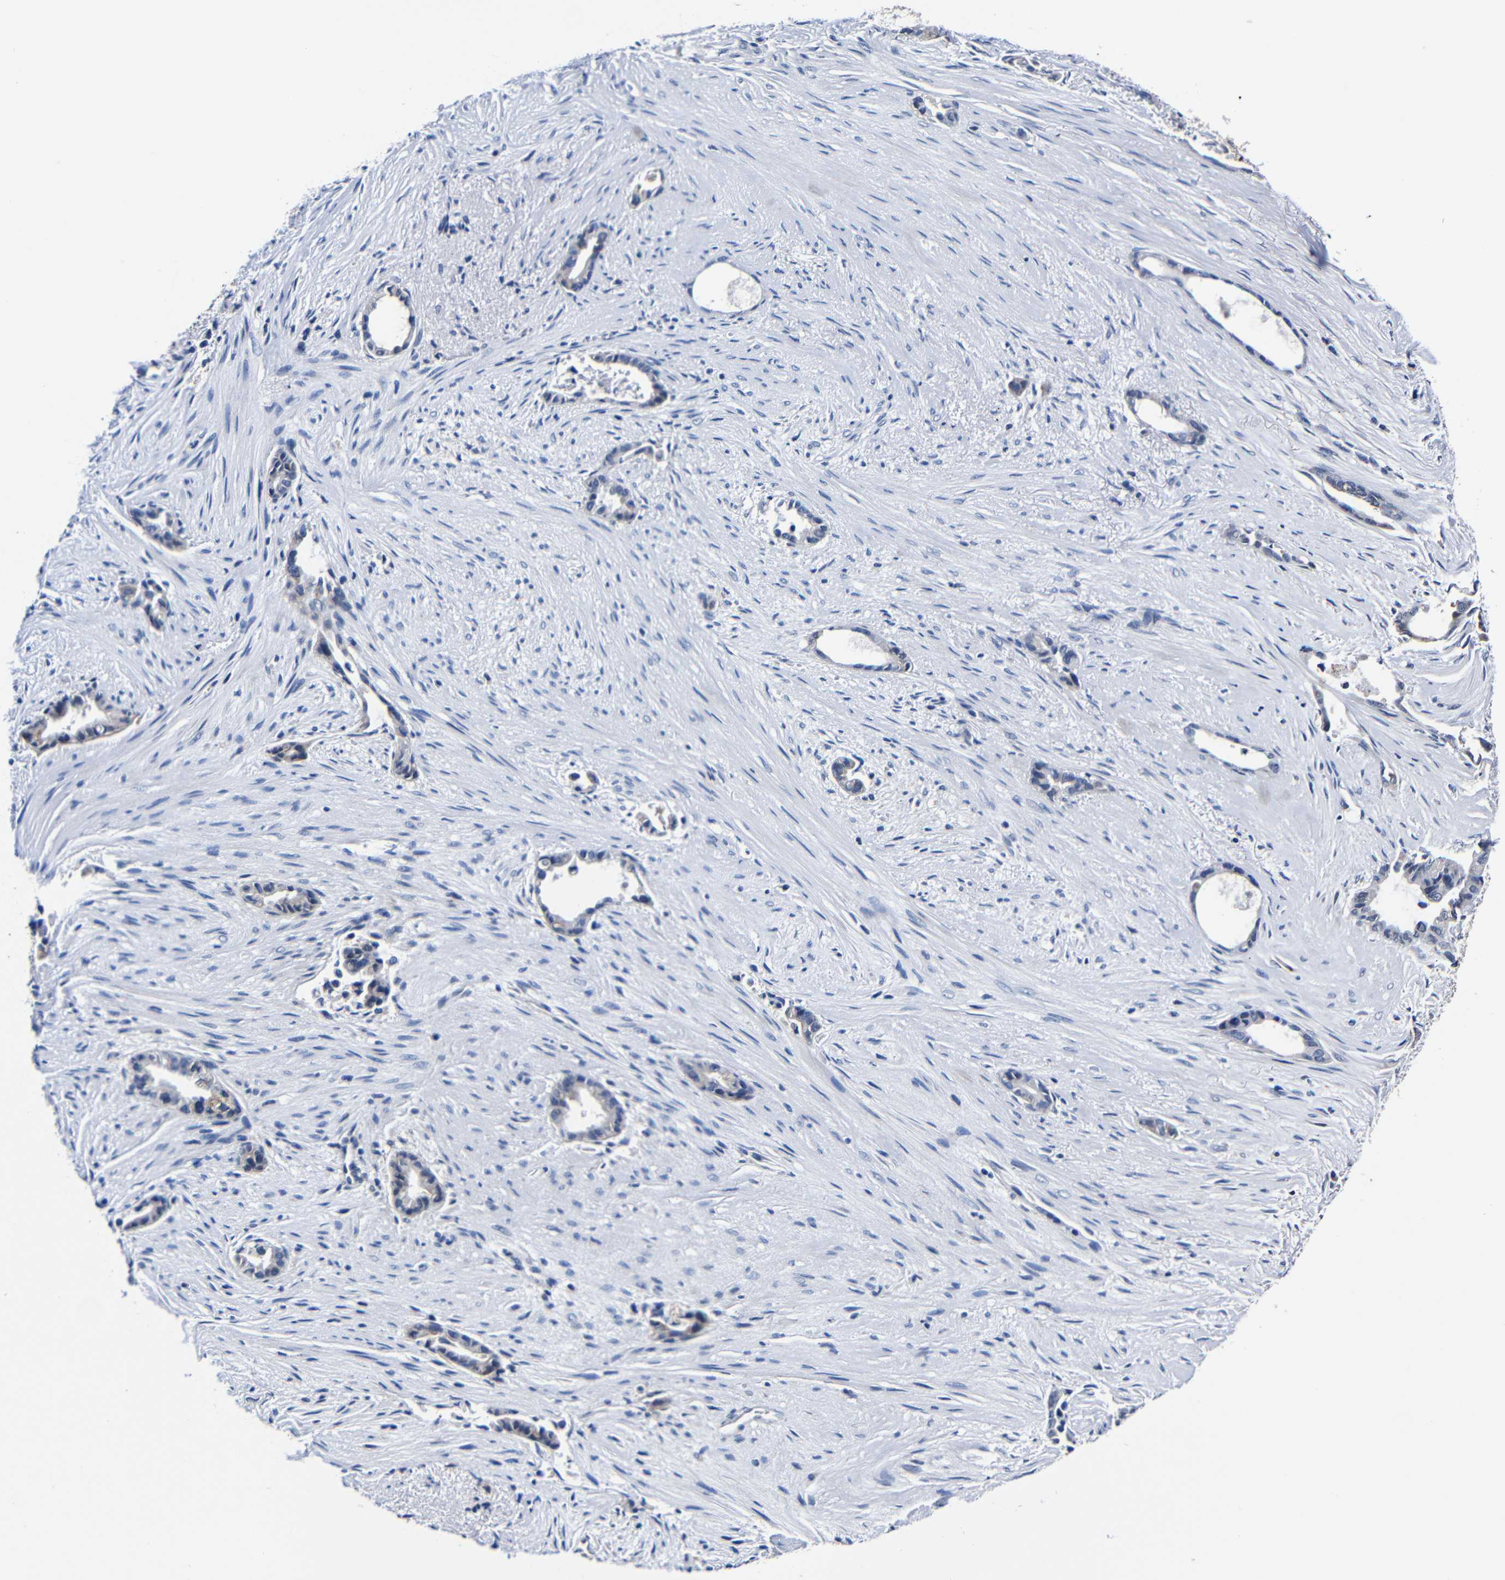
{"staining": {"intensity": "negative", "quantity": "none", "location": "none"}, "tissue": "liver cancer", "cell_type": "Tumor cells", "image_type": "cancer", "snomed": [{"axis": "morphology", "description": "Cholangiocarcinoma"}, {"axis": "topography", "description": "Liver"}], "caption": "This is an immunohistochemistry (IHC) photomicrograph of liver cancer. There is no expression in tumor cells.", "gene": "DEPP1", "patient": {"sex": "female", "age": 55}}